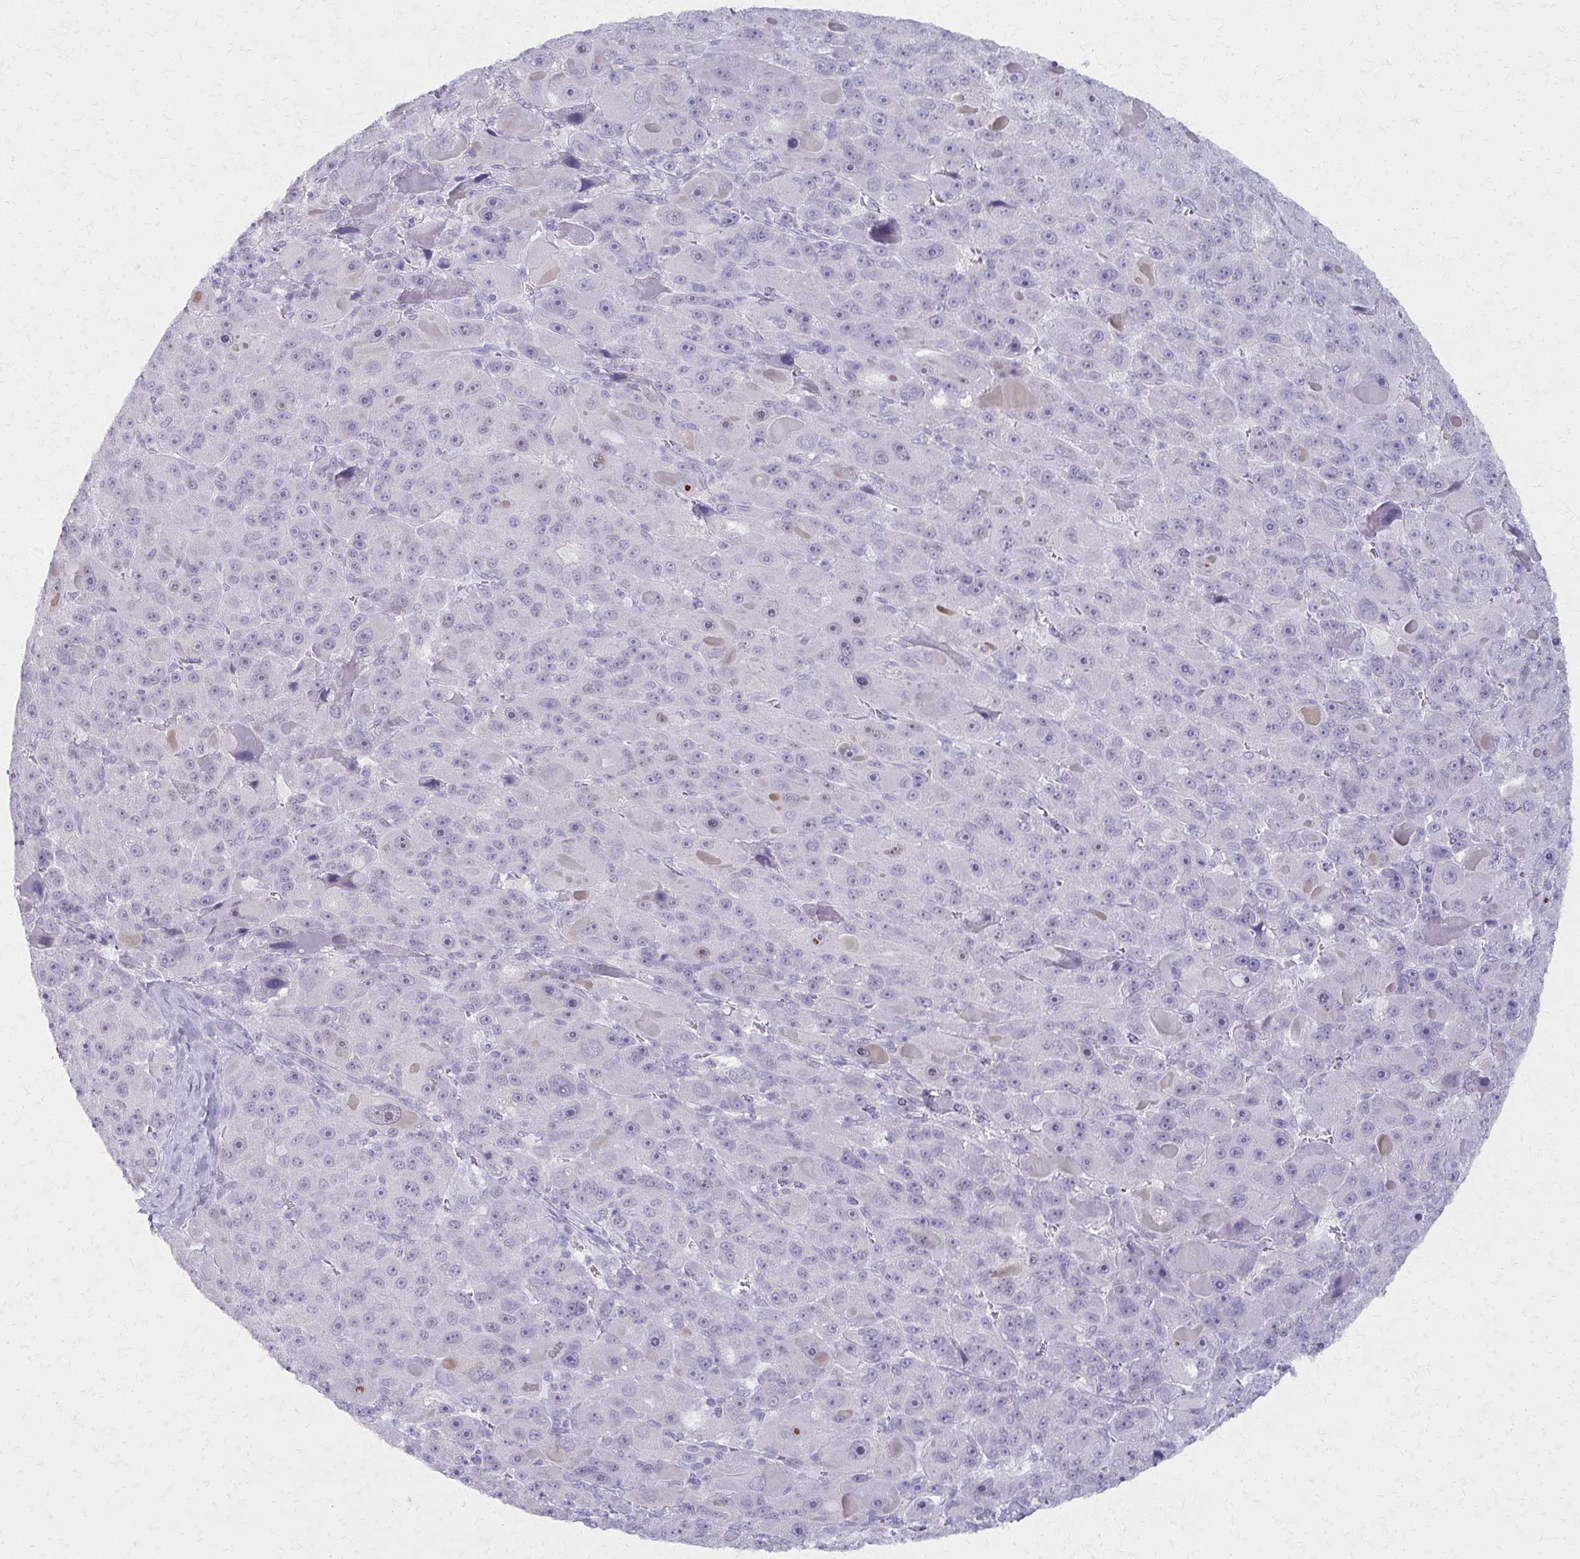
{"staining": {"intensity": "negative", "quantity": "none", "location": "none"}, "tissue": "liver cancer", "cell_type": "Tumor cells", "image_type": "cancer", "snomed": [{"axis": "morphology", "description": "Carcinoma, Hepatocellular, NOS"}, {"axis": "topography", "description": "Liver"}], "caption": "Protein analysis of liver hepatocellular carcinoma shows no significant positivity in tumor cells.", "gene": "MORC4", "patient": {"sex": "male", "age": 76}}